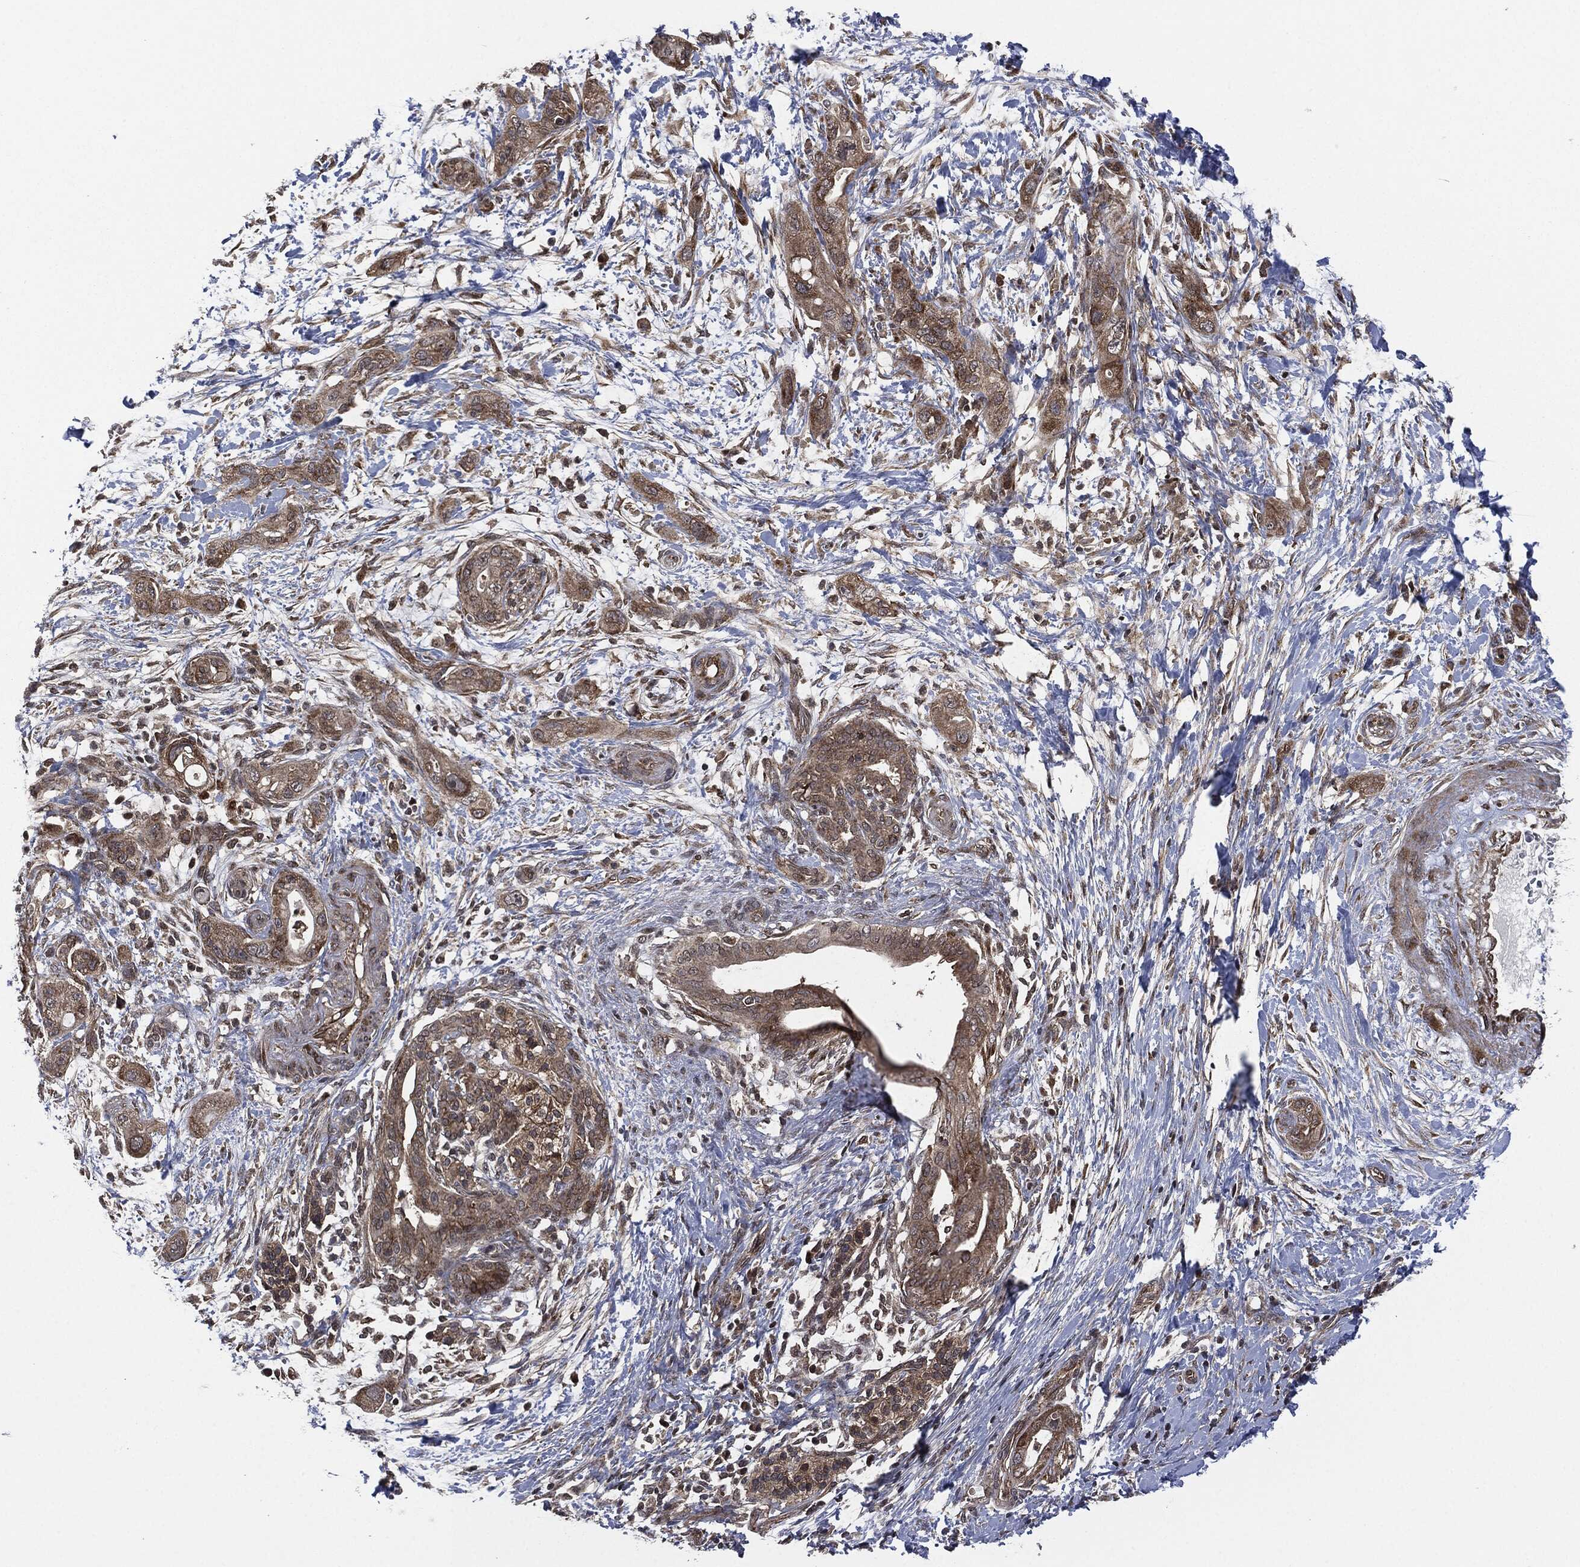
{"staining": {"intensity": "moderate", "quantity": ">75%", "location": "cytoplasmic/membranous"}, "tissue": "pancreatic cancer", "cell_type": "Tumor cells", "image_type": "cancer", "snomed": [{"axis": "morphology", "description": "Adenocarcinoma, NOS"}, {"axis": "topography", "description": "Pancreas"}], "caption": "Immunohistochemical staining of pancreatic cancer displays moderate cytoplasmic/membranous protein expression in about >75% of tumor cells.", "gene": "HRAS", "patient": {"sex": "male", "age": 44}}